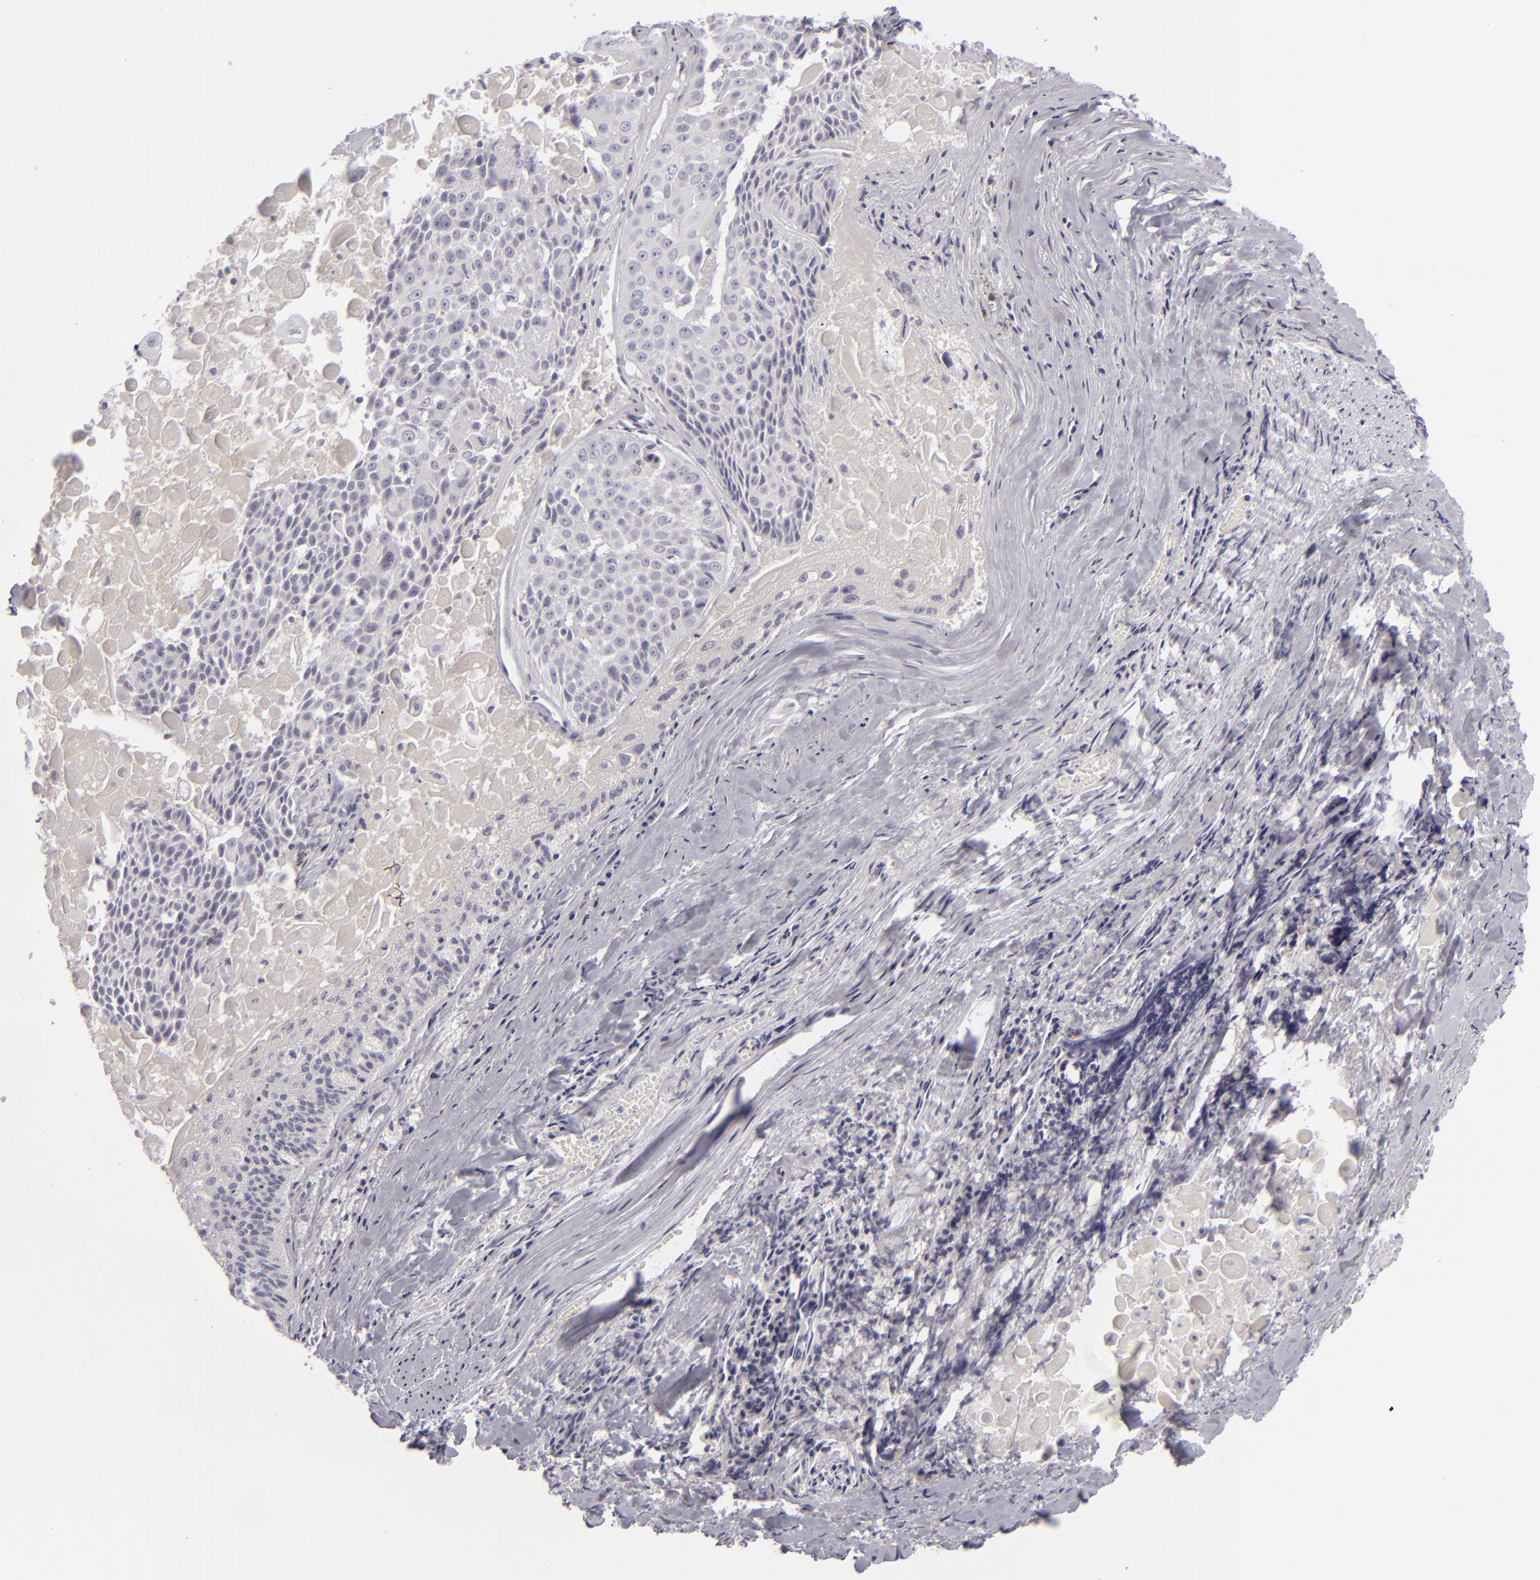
{"staining": {"intensity": "negative", "quantity": "none", "location": "none"}, "tissue": "lung cancer", "cell_type": "Tumor cells", "image_type": "cancer", "snomed": [{"axis": "morphology", "description": "Adenocarcinoma, NOS"}, {"axis": "topography", "description": "Lung"}], "caption": "The image reveals no staining of tumor cells in lung adenocarcinoma.", "gene": "CDX2", "patient": {"sex": "male", "age": 60}}